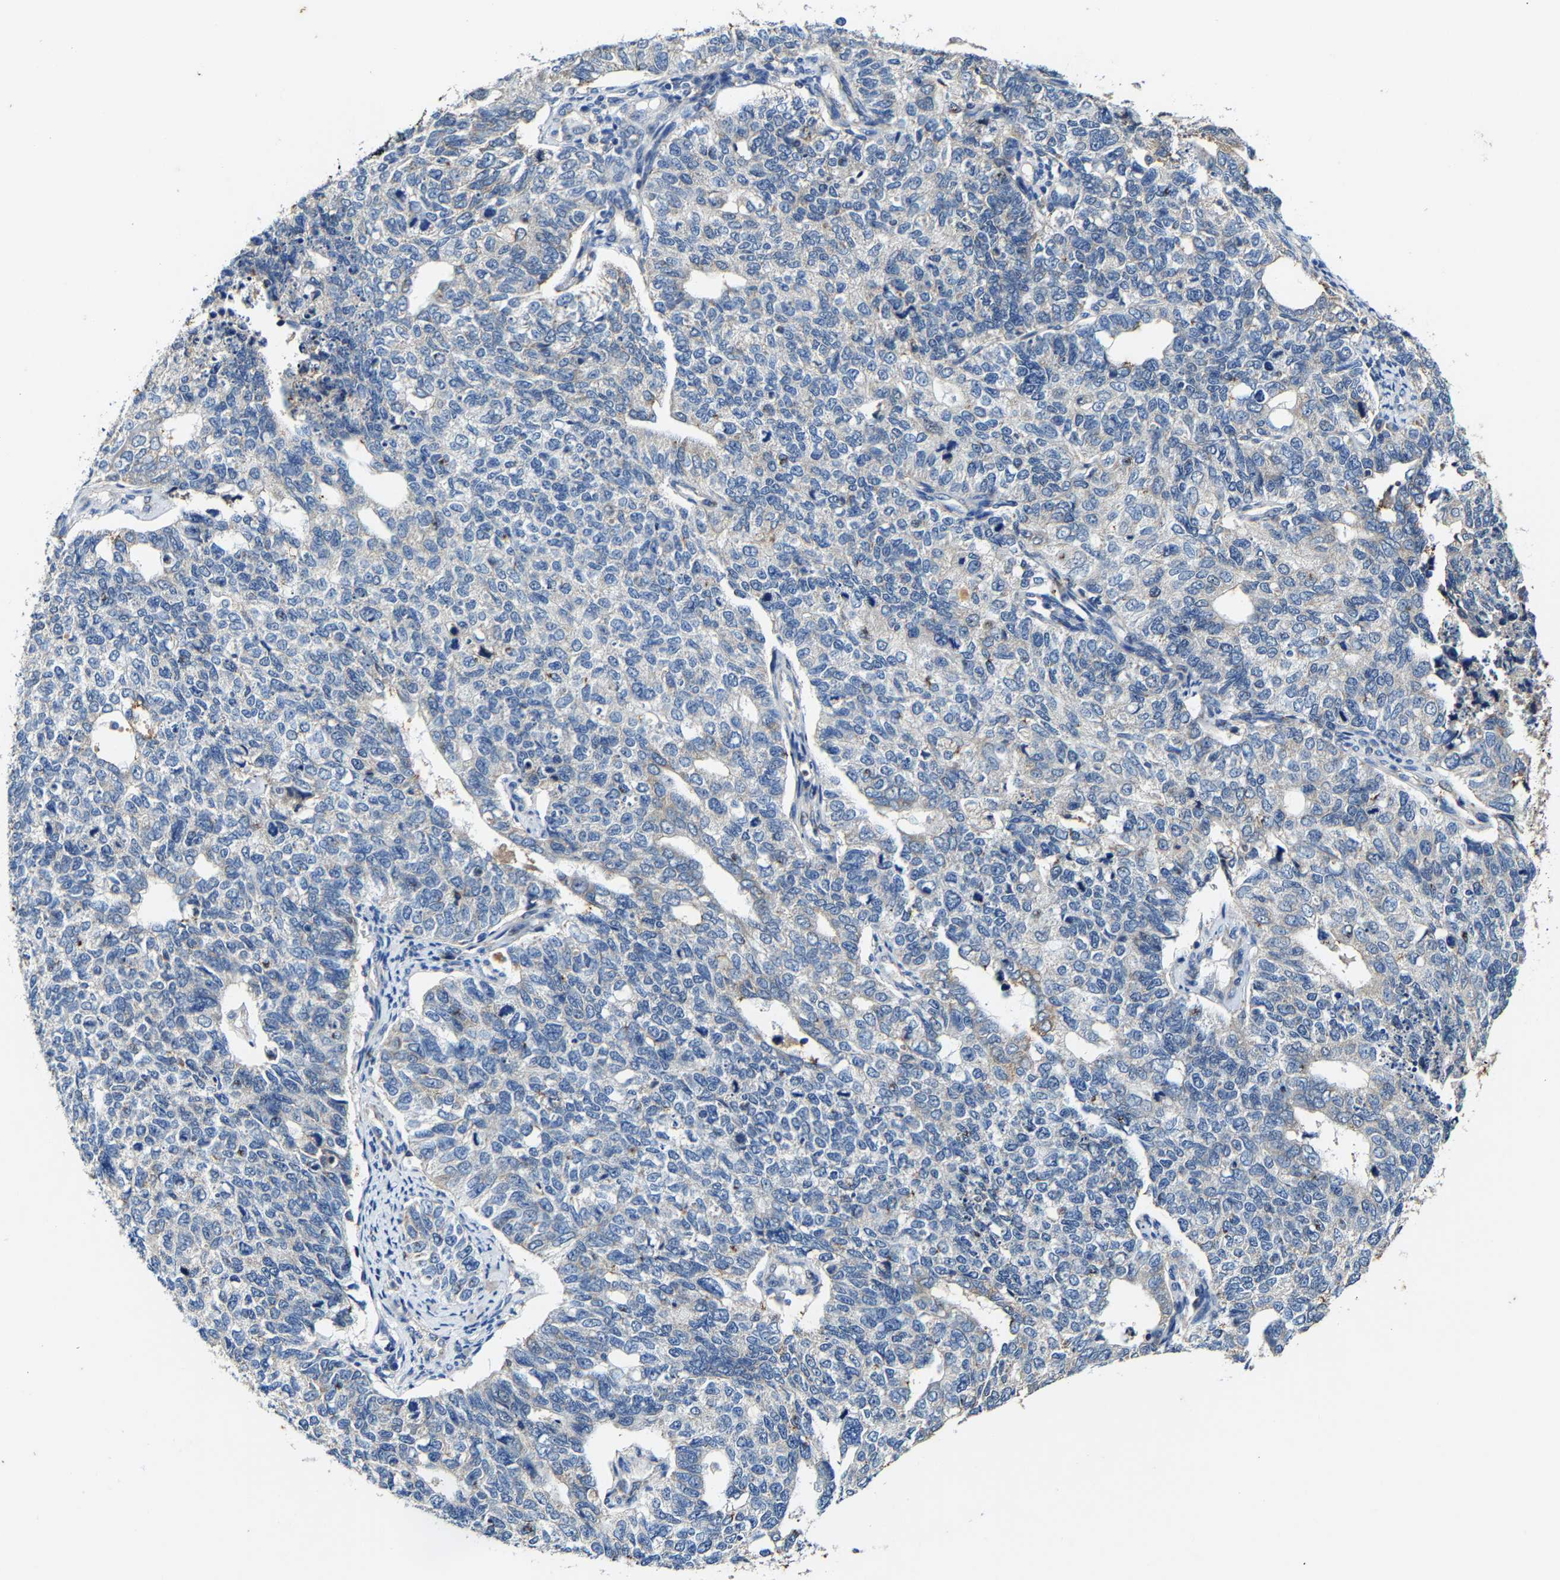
{"staining": {"intensity": "negative", "quantity": "none", "location": "none"}, "tissue": "cervical cancer", "cell_type": "Tumor cells", "image_type": "cancer", "snomed": [{"axis": "morphology", "description": "Squamous cell carcinoma, NOS"}, {"axis": "topography", "description": "Cervix"}], "caption": "DAB (3,3'-diaminobenzidine) immunohistochemical staining of cervical squamous cell carcinoma exhibits no significant expression in tumor cells.", "gene": "SLC25A25", "patient": {"sex": "female", "age": 63}}